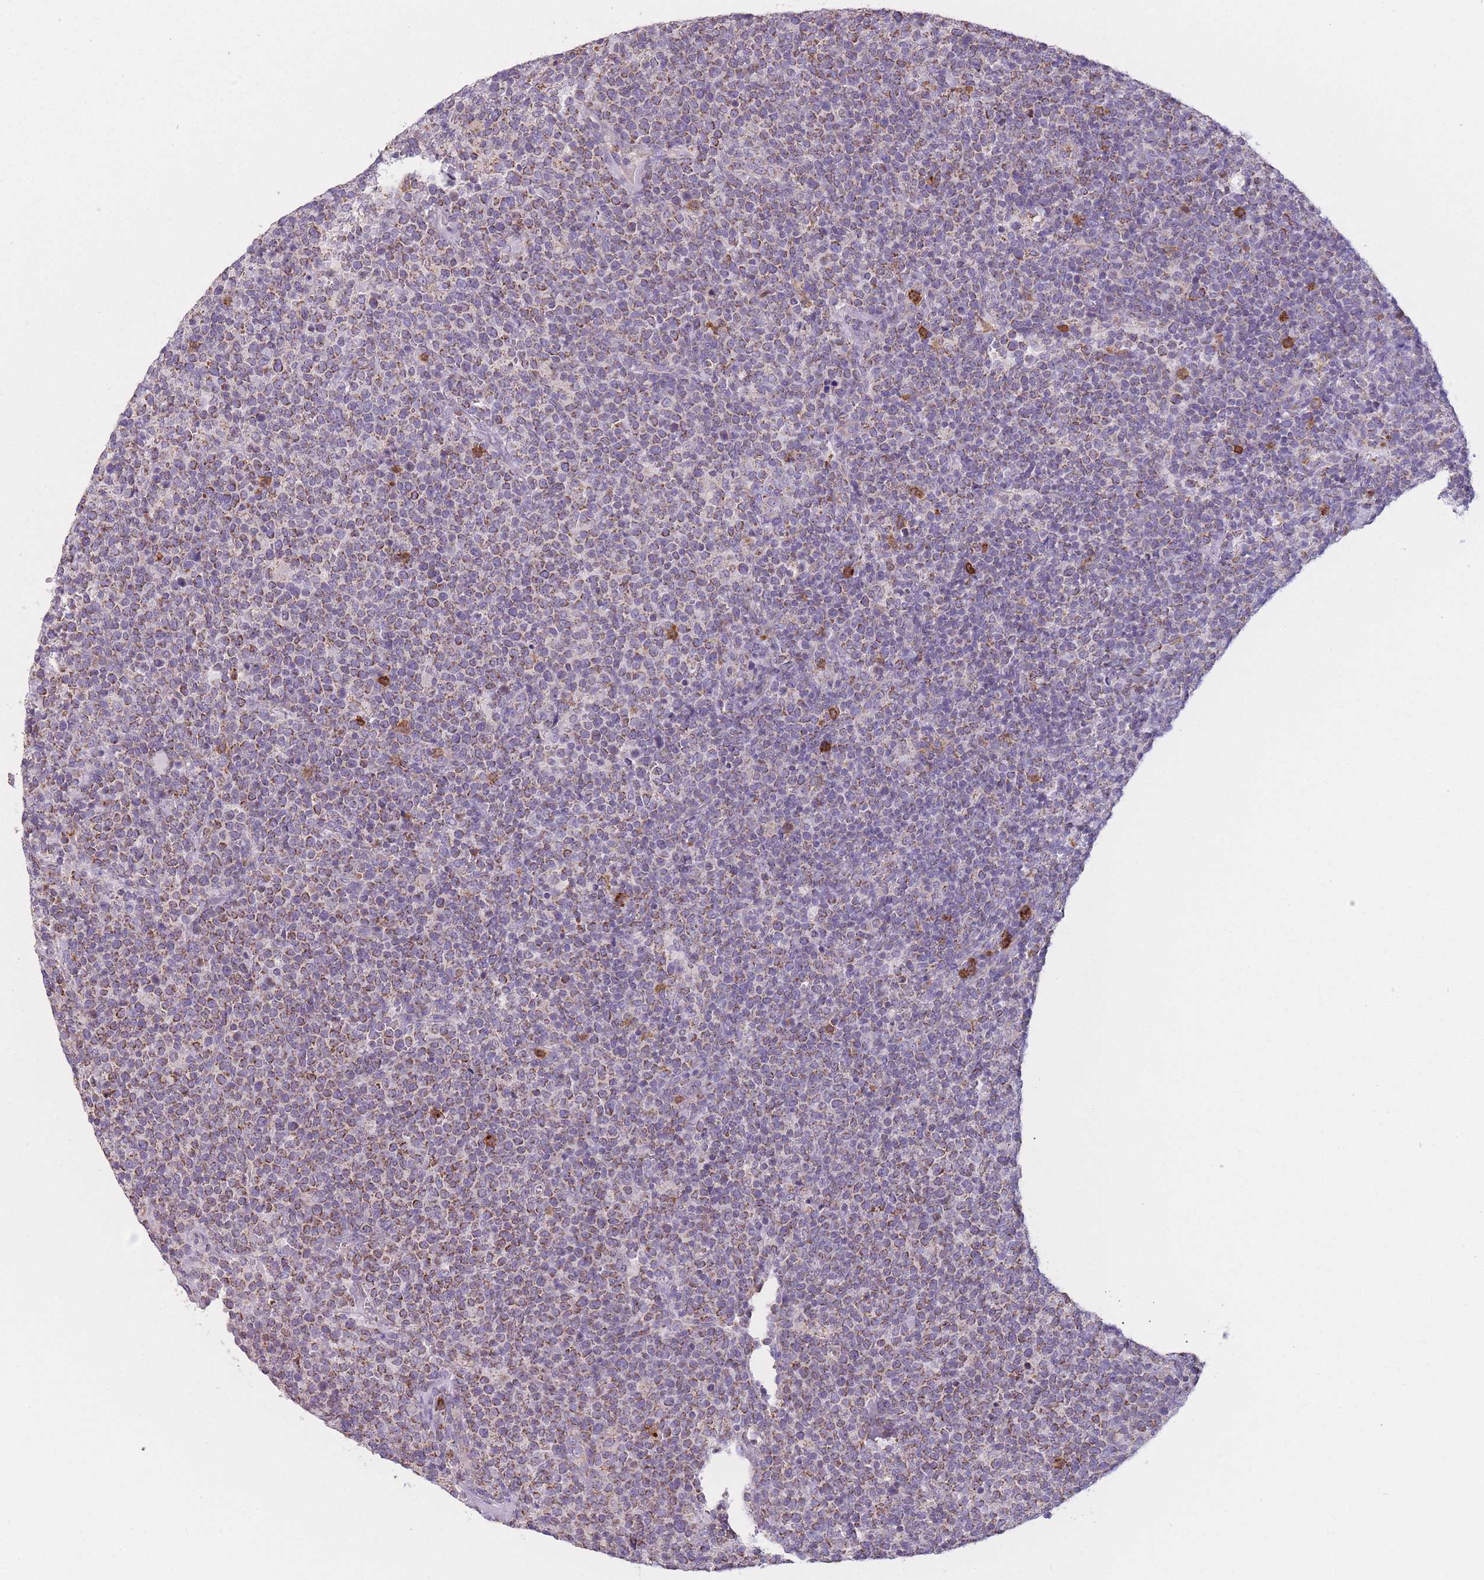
{"staining": {"intensity": "moderate", "quantity": "25%-75%", "location": "cytoplasmic/membranous"}, "tissue": "lymphoma", "cell_type": "Tumor cells", "image_type": "cancer", "snomed": [{"axis": "morphology", "description": "Malignant lymphoma, non-Hodgkin's type, High grade"}, {"axis": "topography", "description": "Lymph node"}], "caption": "Protein analysis of high-grade malignant lymphoma, non-Hodgkin's type tissue reveals moderate cytoplasmic/membranous expression in about 25%-75% of tumor cells.", "gene": "PRAM1", "patient": {"sex": "male", "age": 61}}